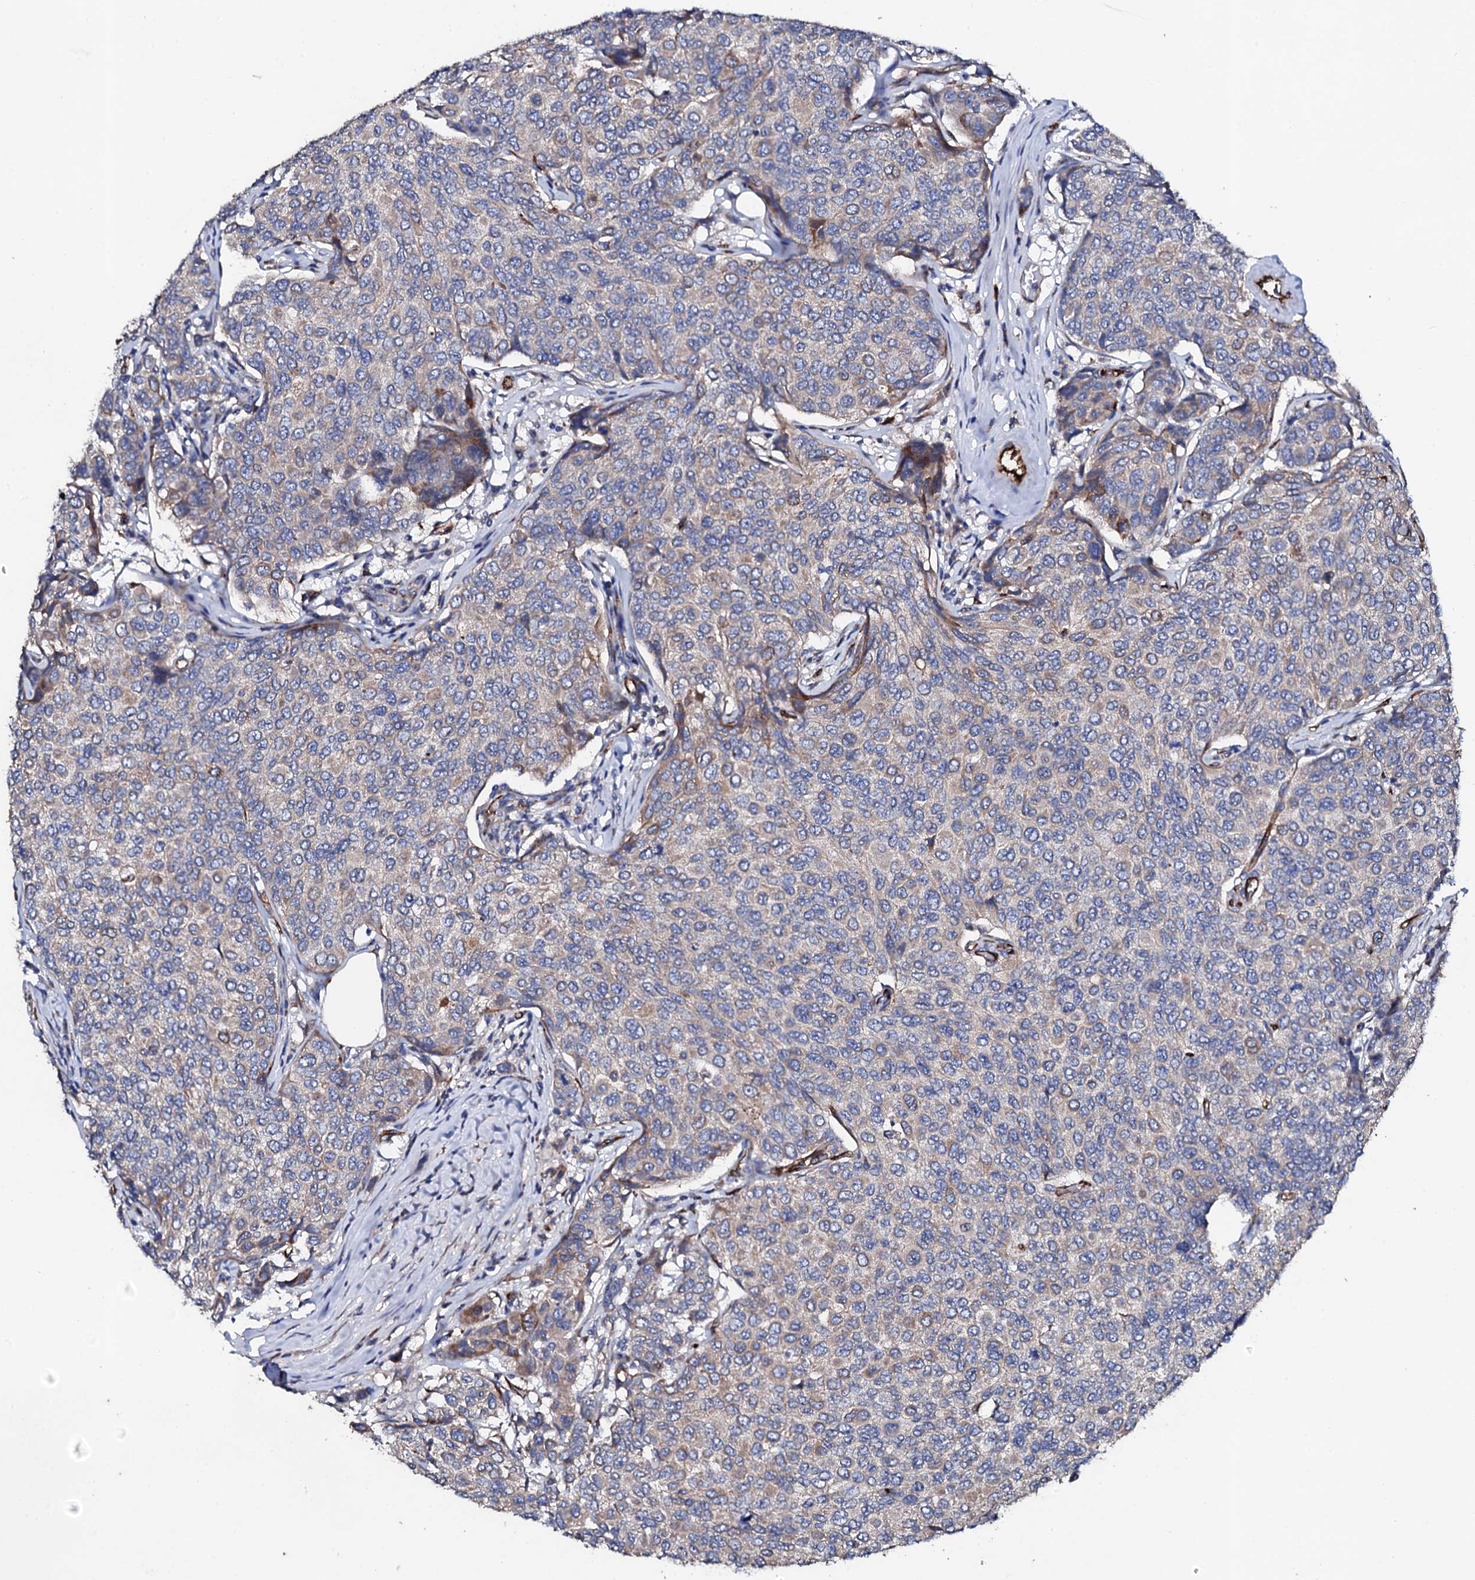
{"staining": {"intensity": "weak", "quantity": "<25%", "location": "cytoplasmic/membranous"}, "tissue": "breast cancer", "cell_type": "Tumor cells", "image_type": "cancer", "snomed": [{"axis": "morphology", "description": "Duct carcinoma"}, {"axis": "topography", "description": "Breast"}], "caption": "The photomicrograph displays no staining of tumor cells in breast intraductal carcinoma. The staining was performed using DAB (3,3'-diaminobenzidine) to visualize the protein expression in brown, while the nuclei were stained in blue with hematoxylin (Magnification: 20x).", "gene": "DBX1", "patient": {"sex": "female", "age": 55}}